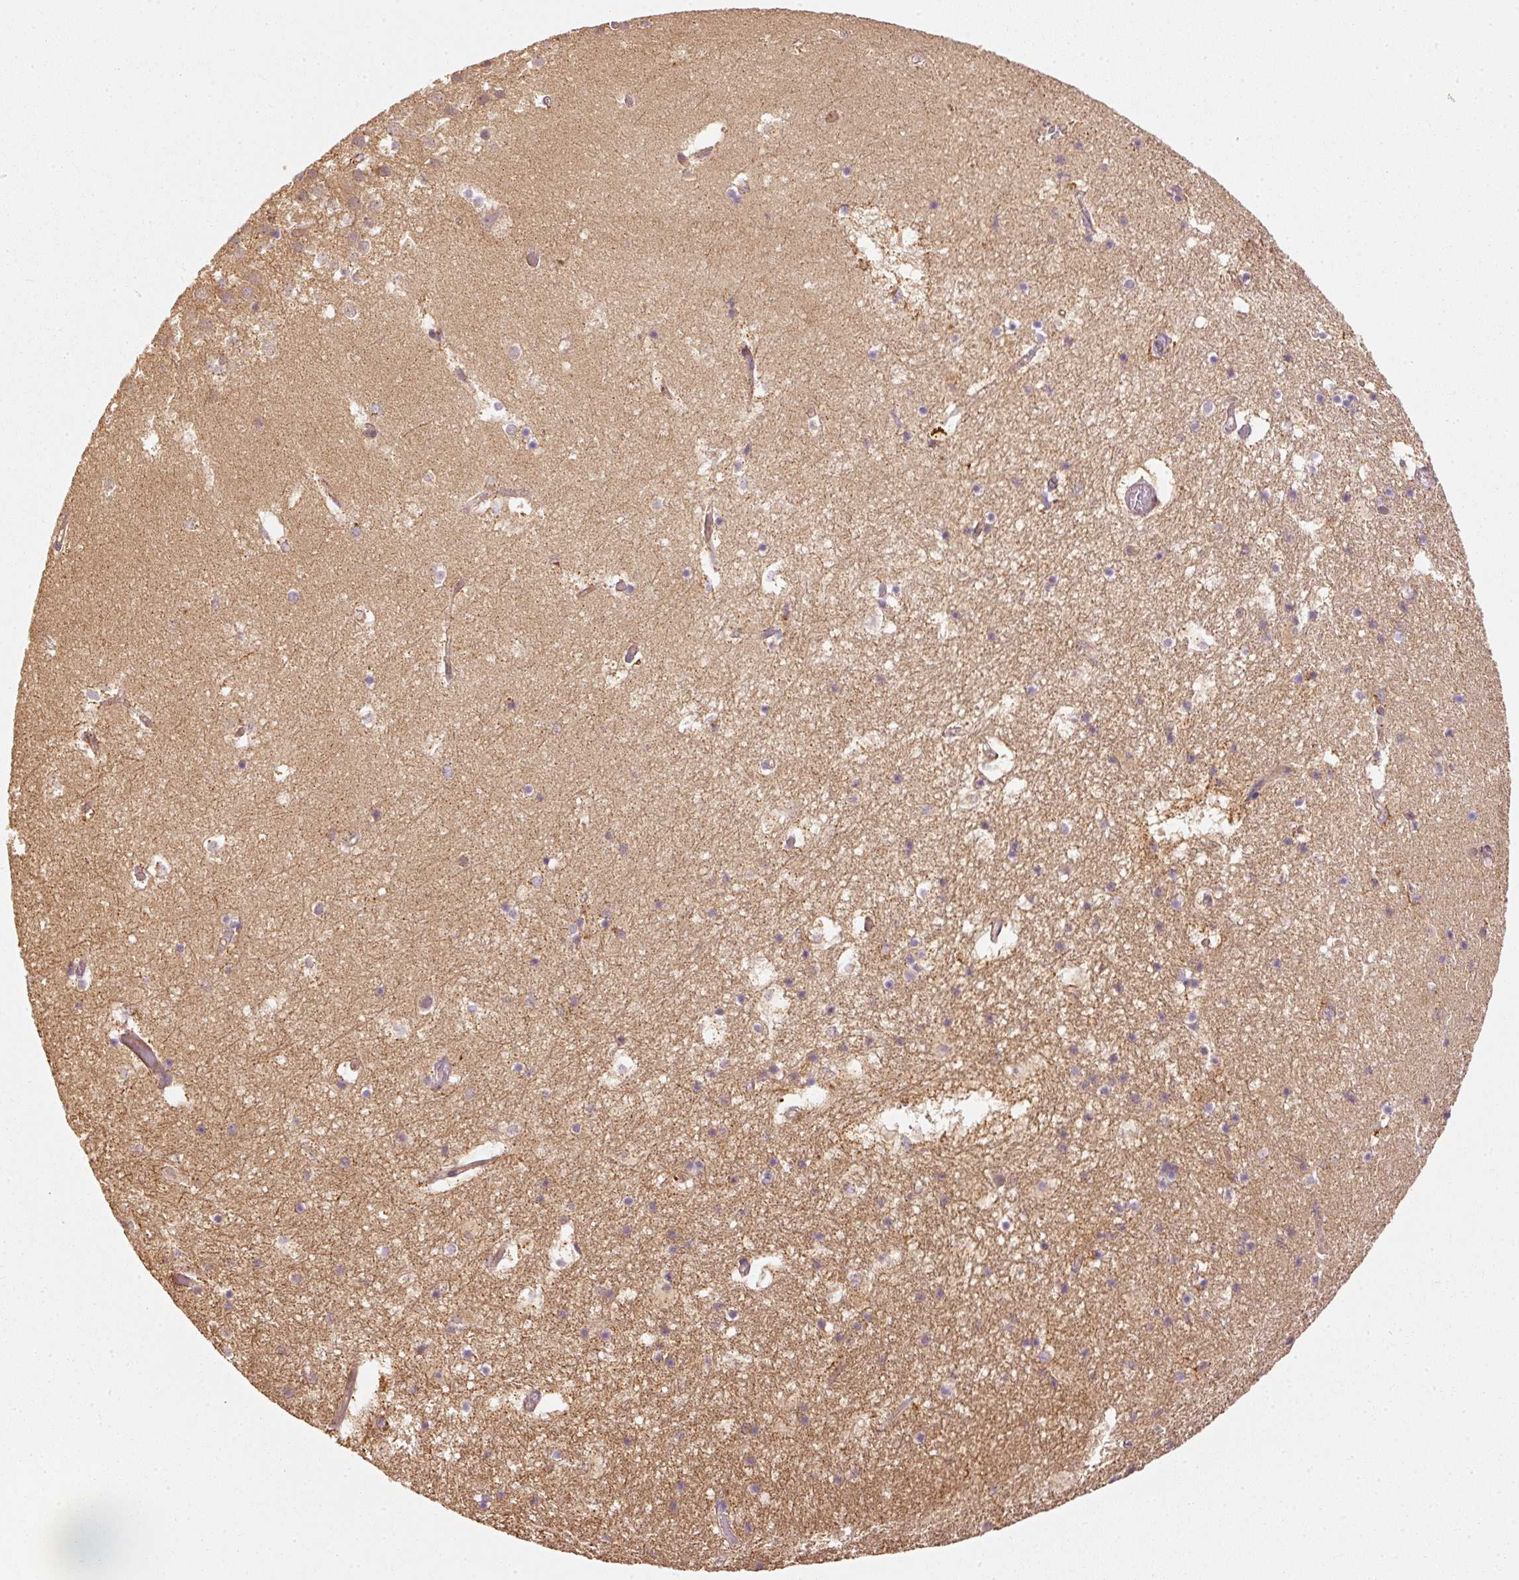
{"staining": {"intensity": "negative", "quantity": "none", "location": "none"}, "tissue": "hippocampus", "cell_type": "Glial cells", "image_type": "normal", "snomed": [{"axis": "morphology", "description": "Normal tissue, NOS"}, {"axis": "topography", "description": "Hippocampus"}], "caption": "IHC of normal hippocampus reveals no expression in glial cells. (DAB immunohistochemistry with hematoxylin counter stain).", "gene": "MTHFD1L", "patient": {"sex": "female", "age": 52}}